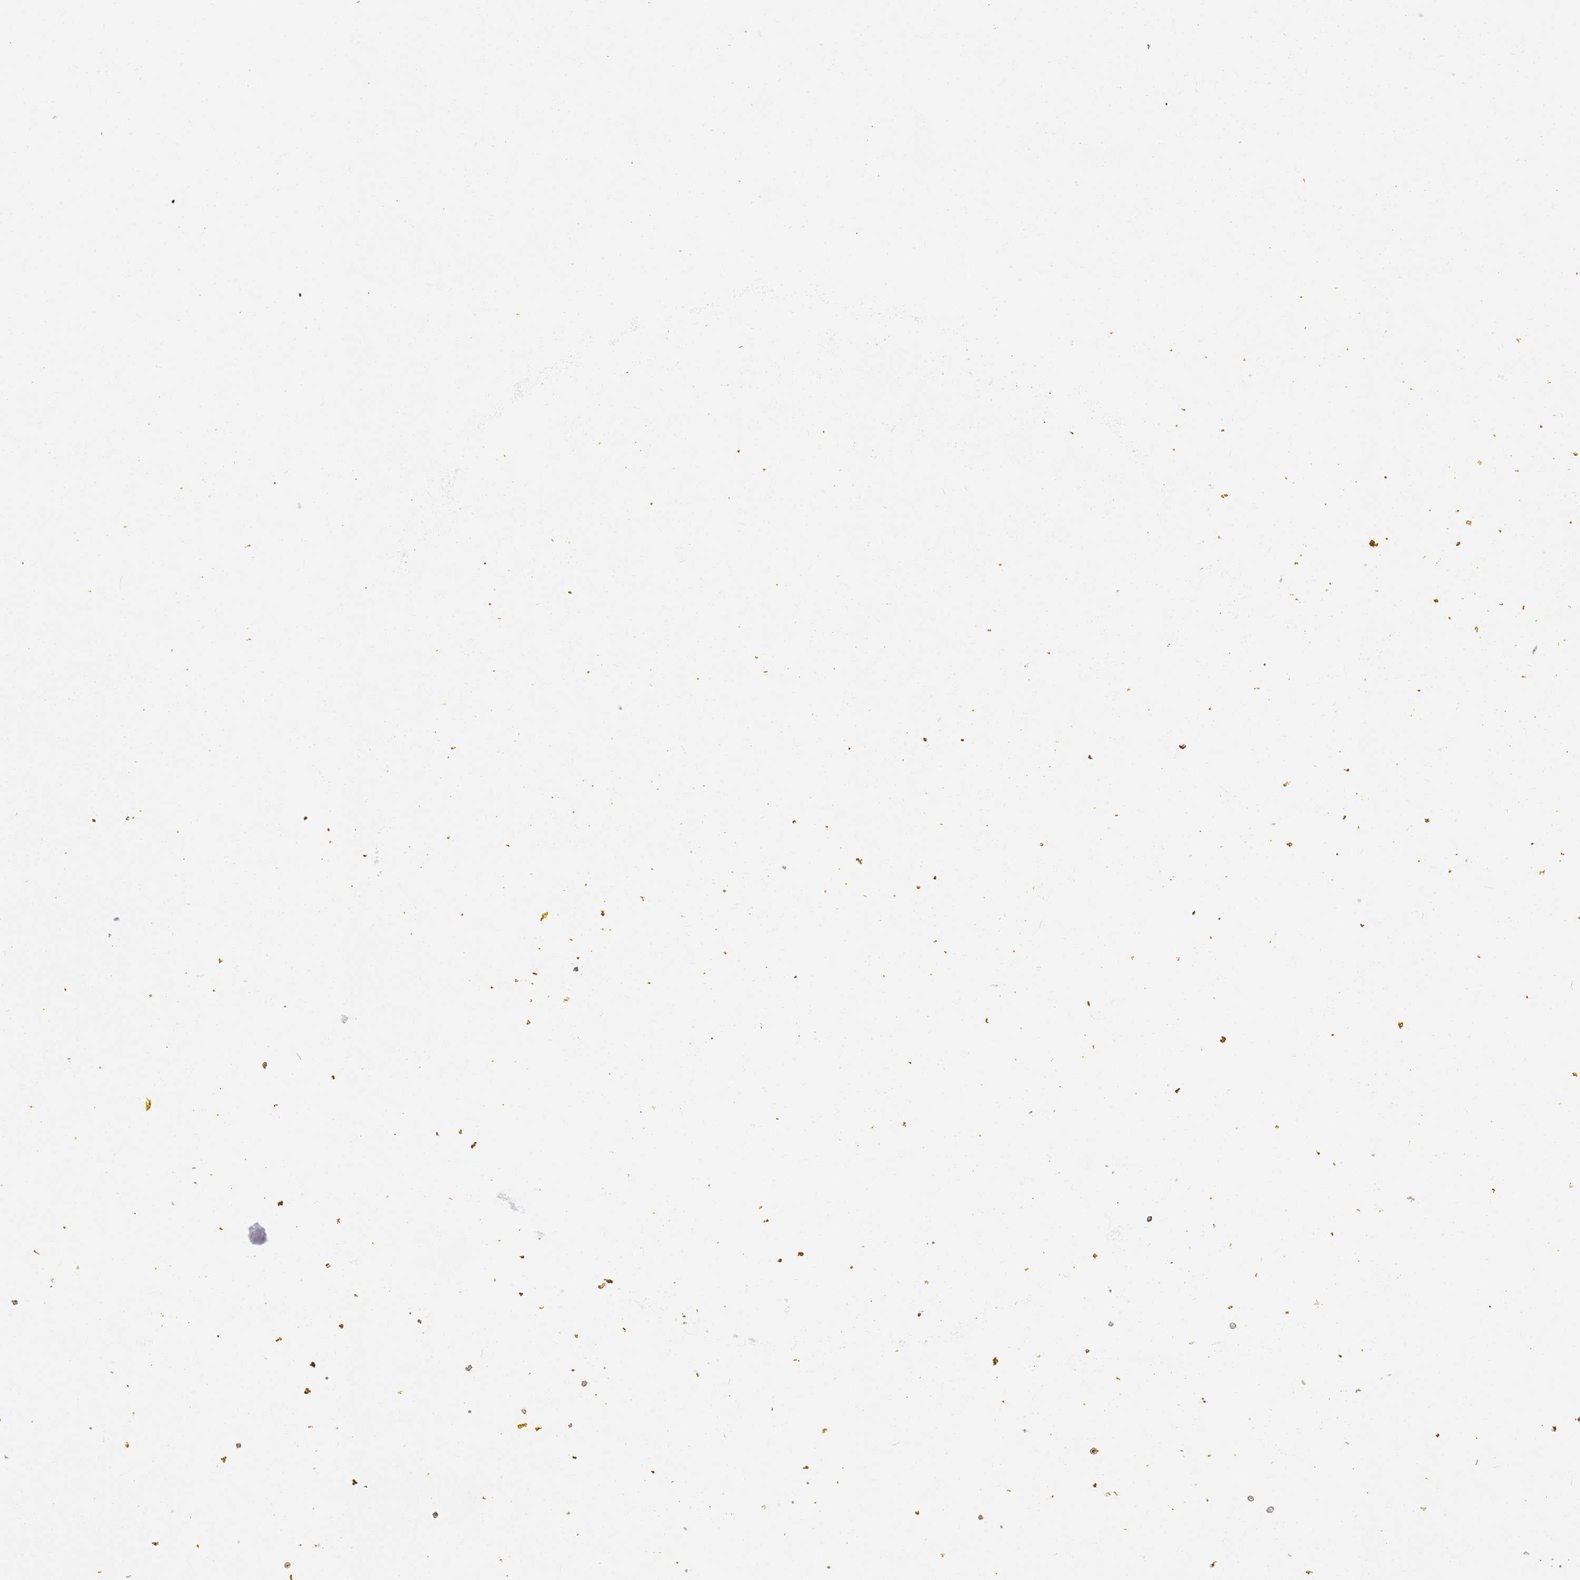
{"staining": {"intensity": "negative", "quantity": "none", "location": "none"}, "tissue": "prostate cancer", "cell_type": "Tumor cells", "image_type": "cancer", "snomed": [{"axis": "morphology", "description": "Adenocarcinoma, High grade"}, {"axis": "topography", "description": "Prostate"}], "caption": "Tumor cells show no significant protein expression in prostate cancer (adenocarcinoma (high-grade)).", "gene": "IMPG1", "patient": {"sex": "male", "age": 68}}